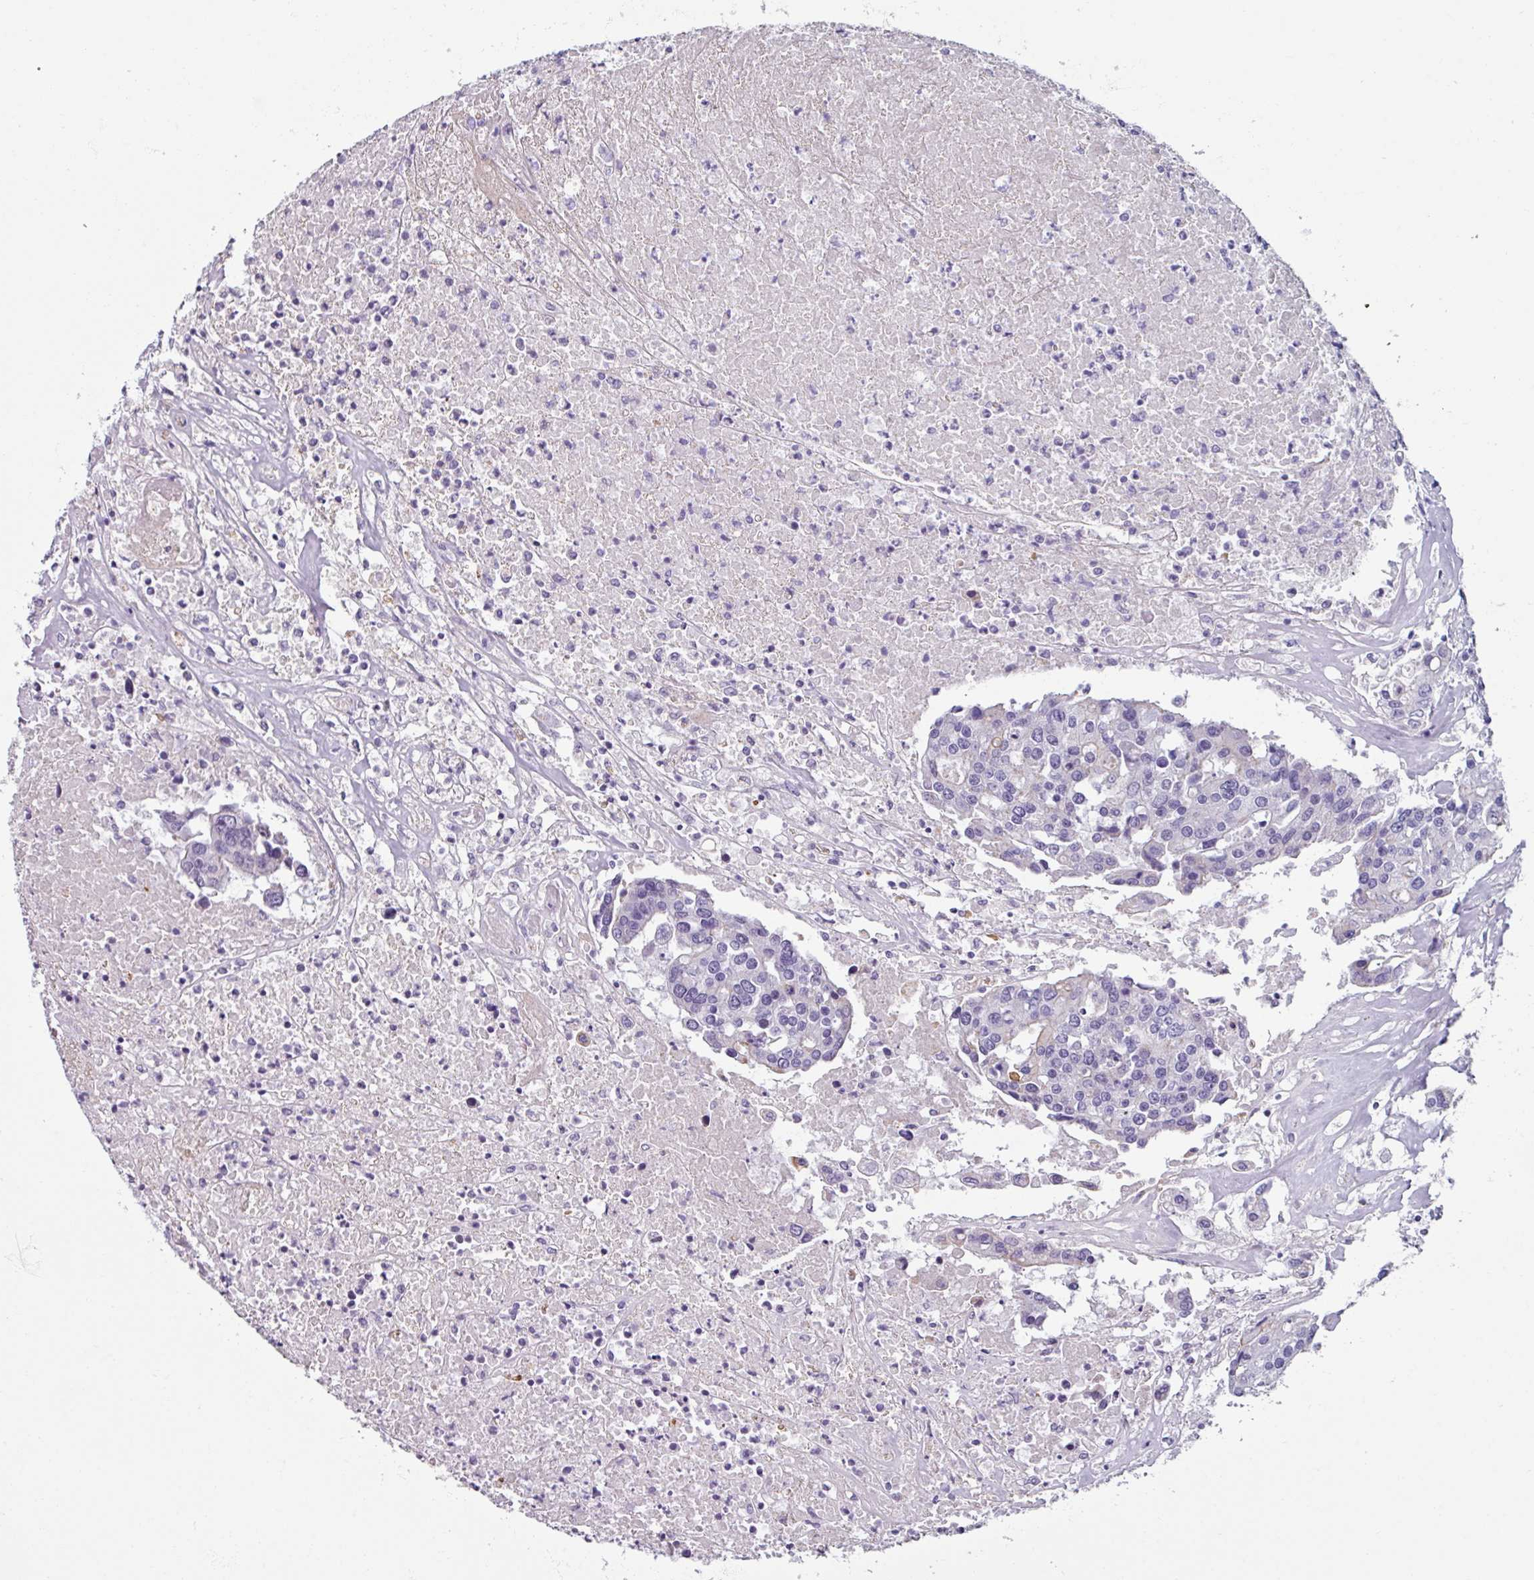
{"staining": {"intensity": "negative", "quantity": "none", "location": "none"}, "tissue": "colorectal cancer", "cell_type": "Tumor cells", "image_type": "cancer", "snomed": [{"axis": "morphology", "description": "Adenocarcinoma, NOS"}, {"axis": "topography", "description": "Colon"}], "caption": "IHC photomicrograph of human colorectal cancer stained for a protein (brown), which shows no staining in tumor cells.", "gene": "SPESP1", "patient": {"sex": "male", "age": 77}}